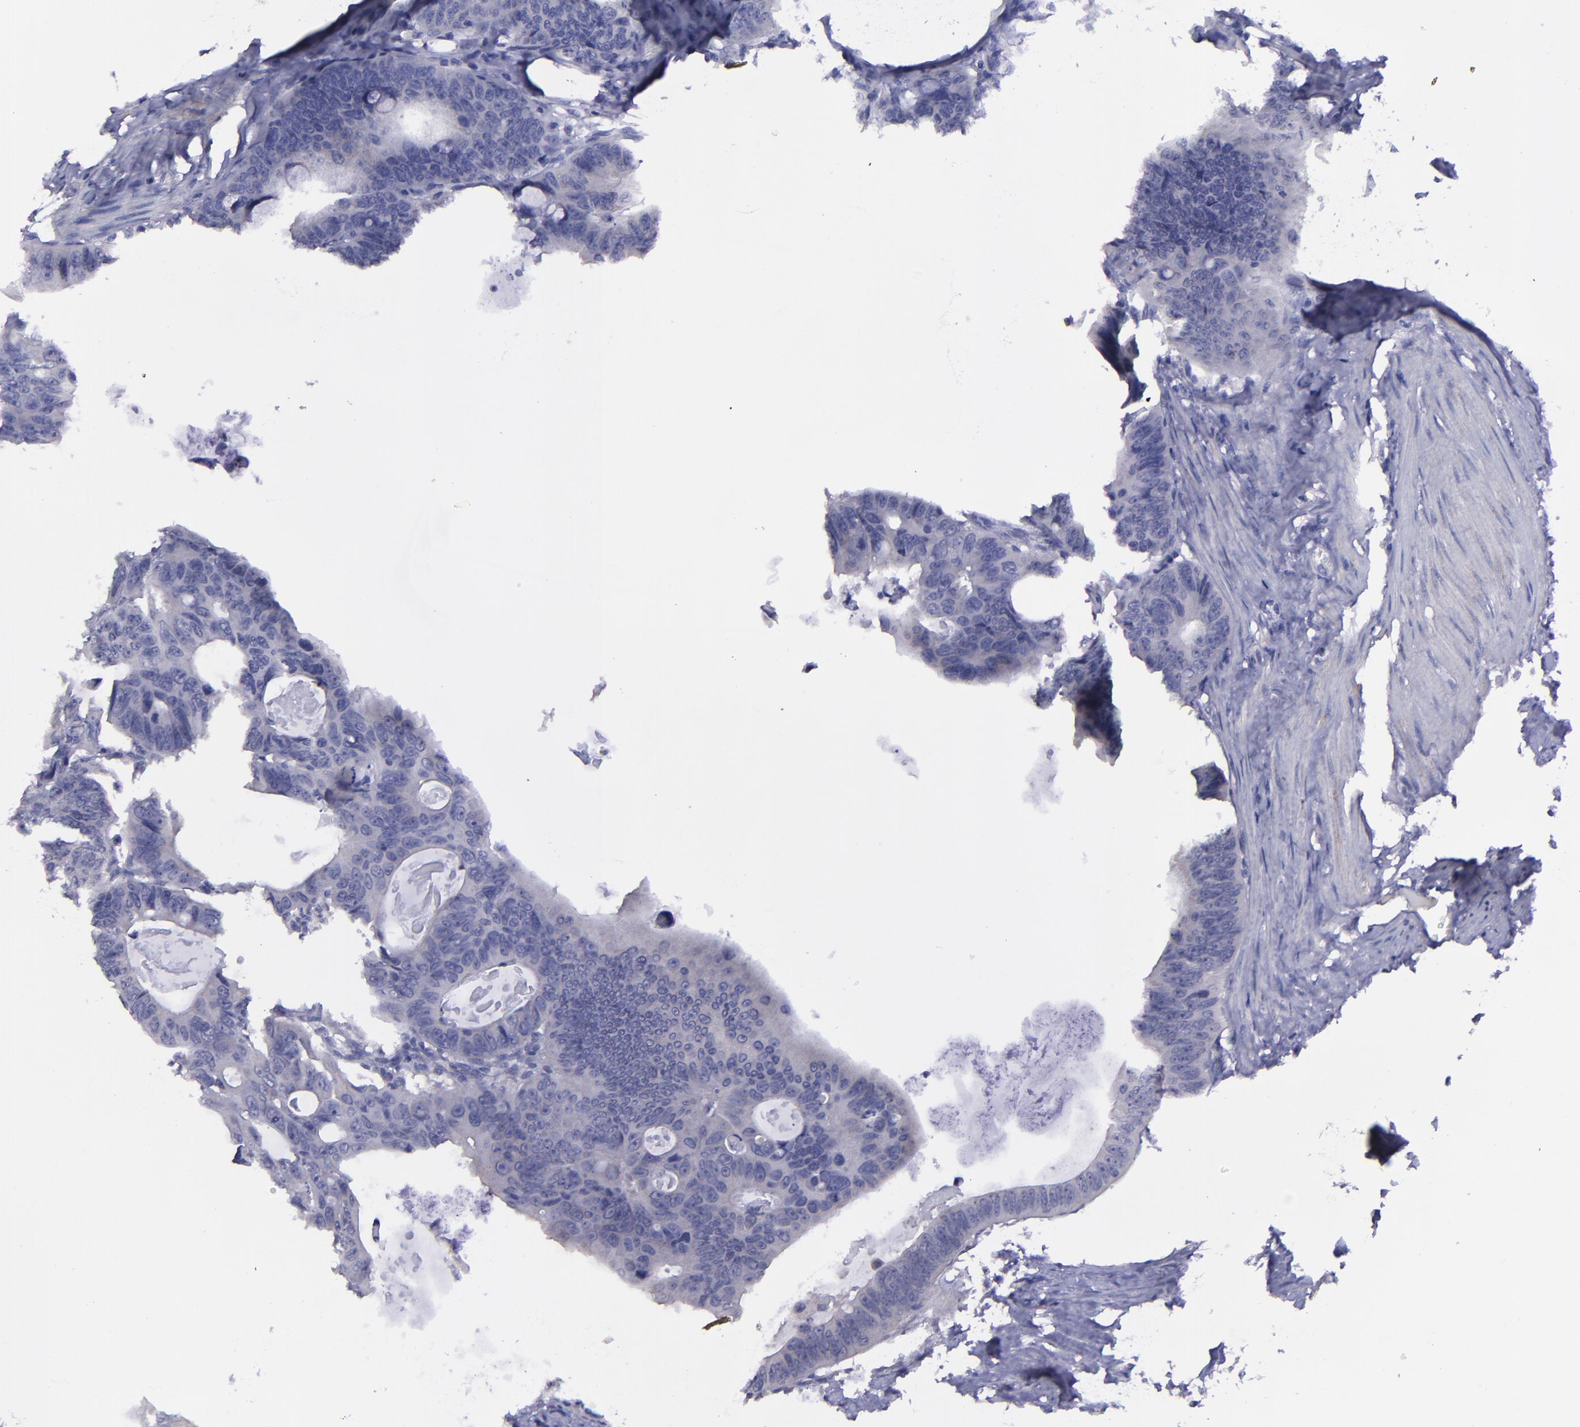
{"staining": {"intensity": "weak", "quantity": "<25%", "location": "cytoplasmic/membranous"}, "tissue": "colorectal cancer", "cell_type": "Tumor cells", "image_type": "cancer", "snomed": [{"axis": "morphology", "description": "Adenocarcinoma, NOS"}, {"axis": "topography", "description": "Colon"}], "caption": "Immunohistochemical staining of colorectal cancer (adenocarcinoma) exhibits no significant positivity in tumor cells. (Brightfield microscopy of DAB IHC at high magnification).", "gene": "MASP1", "patient": {"sex": "female", "age": 55}}